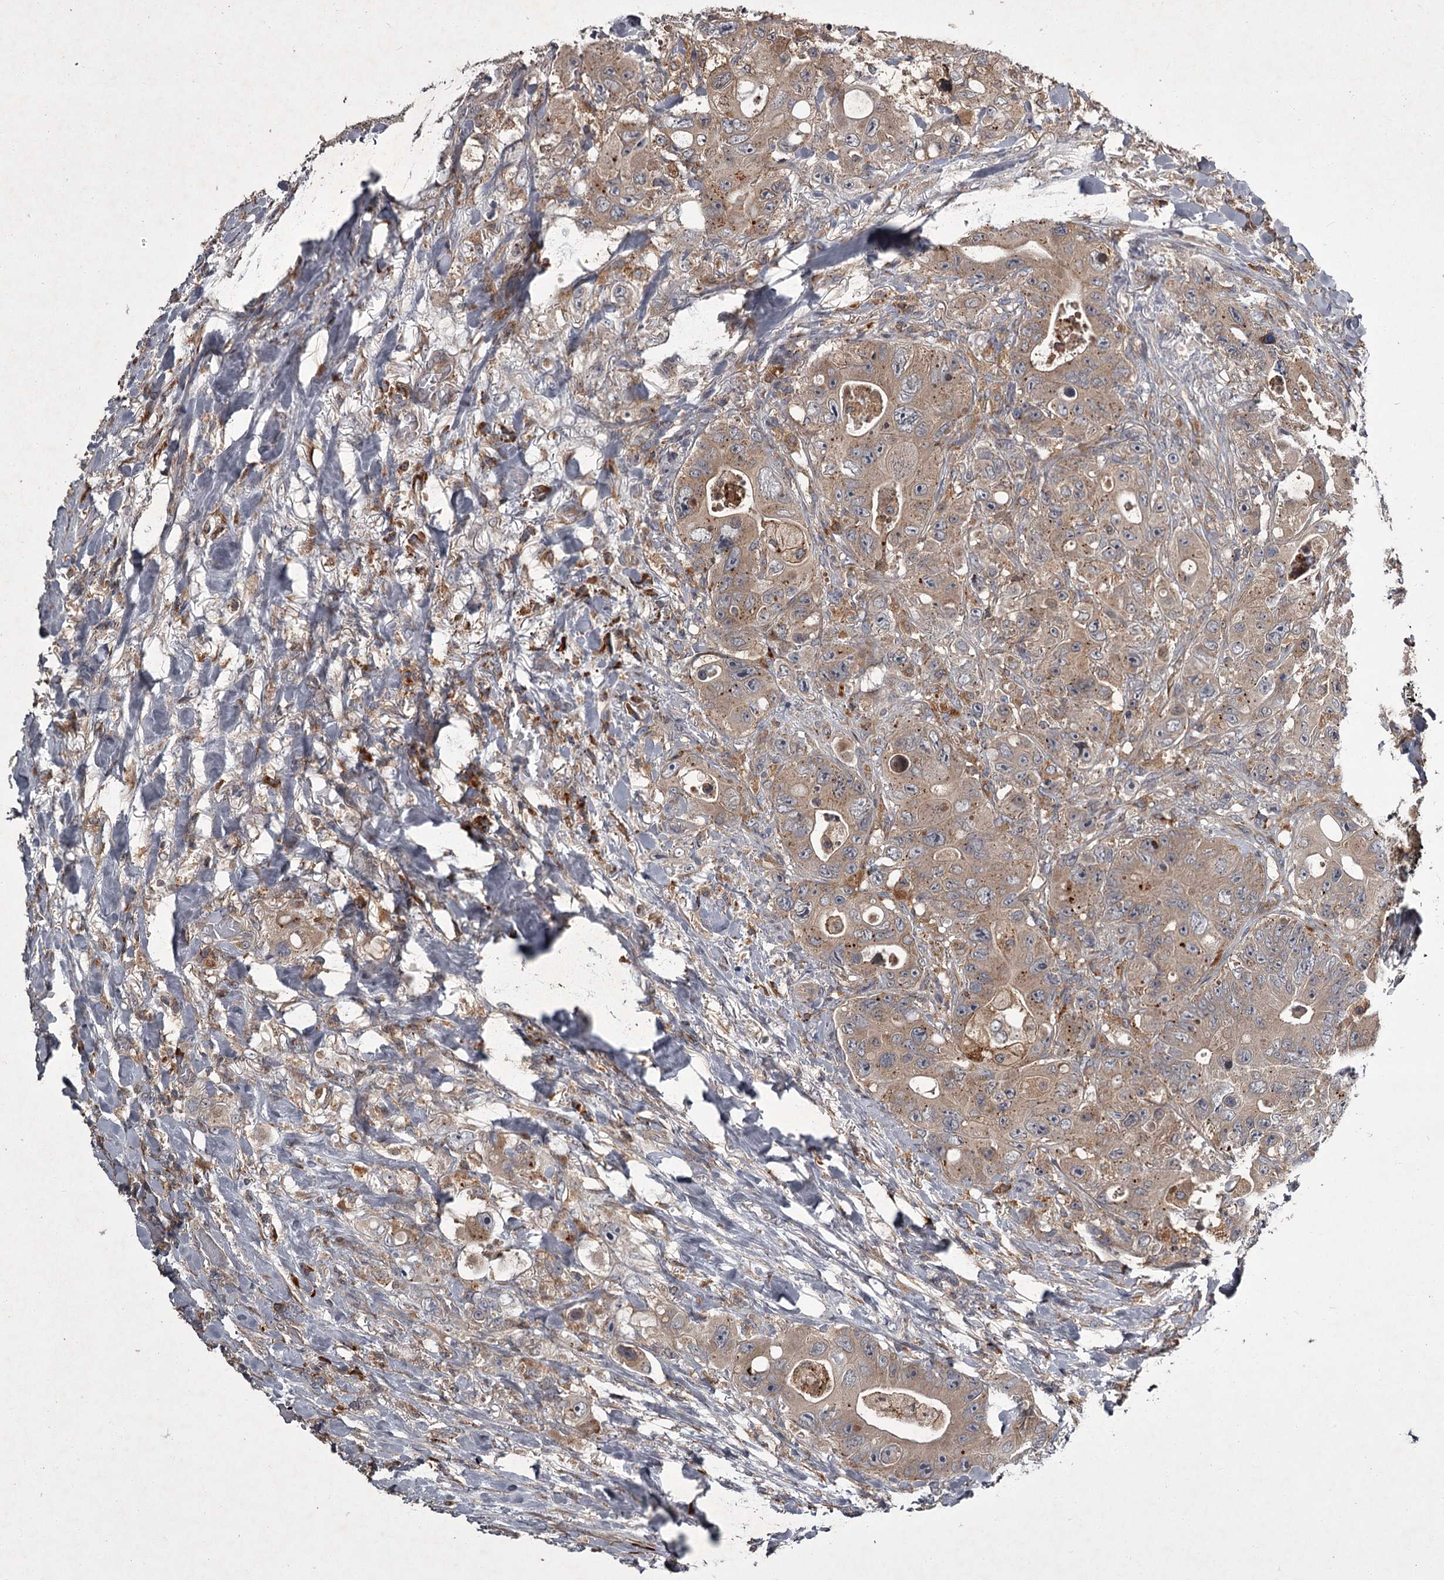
{"staining": {"intensity": "moderate", "quantity": ">75%", "location": "cytoplasmic/membranous"}, "tissue": "colorectal cancer", "cell_type": "Tumor cells", "image_type": "cancer", "snomed": [{"axis": "morphology", "description": "Adenocarcinoma, NOS"}, {"axis": "topography", "description": "Colon"}], "caption": "This histopathology image displays colorectal adenocarcinoma stained with immunohistochemistry to label a protein in brown. The cytoplasmic/membranous of tumor cells show moderate positivity for the protein. Nuclei are counter-stained blue.", "gene": "UNC93B1", "patient": {"sex": "female", "age": 46}}